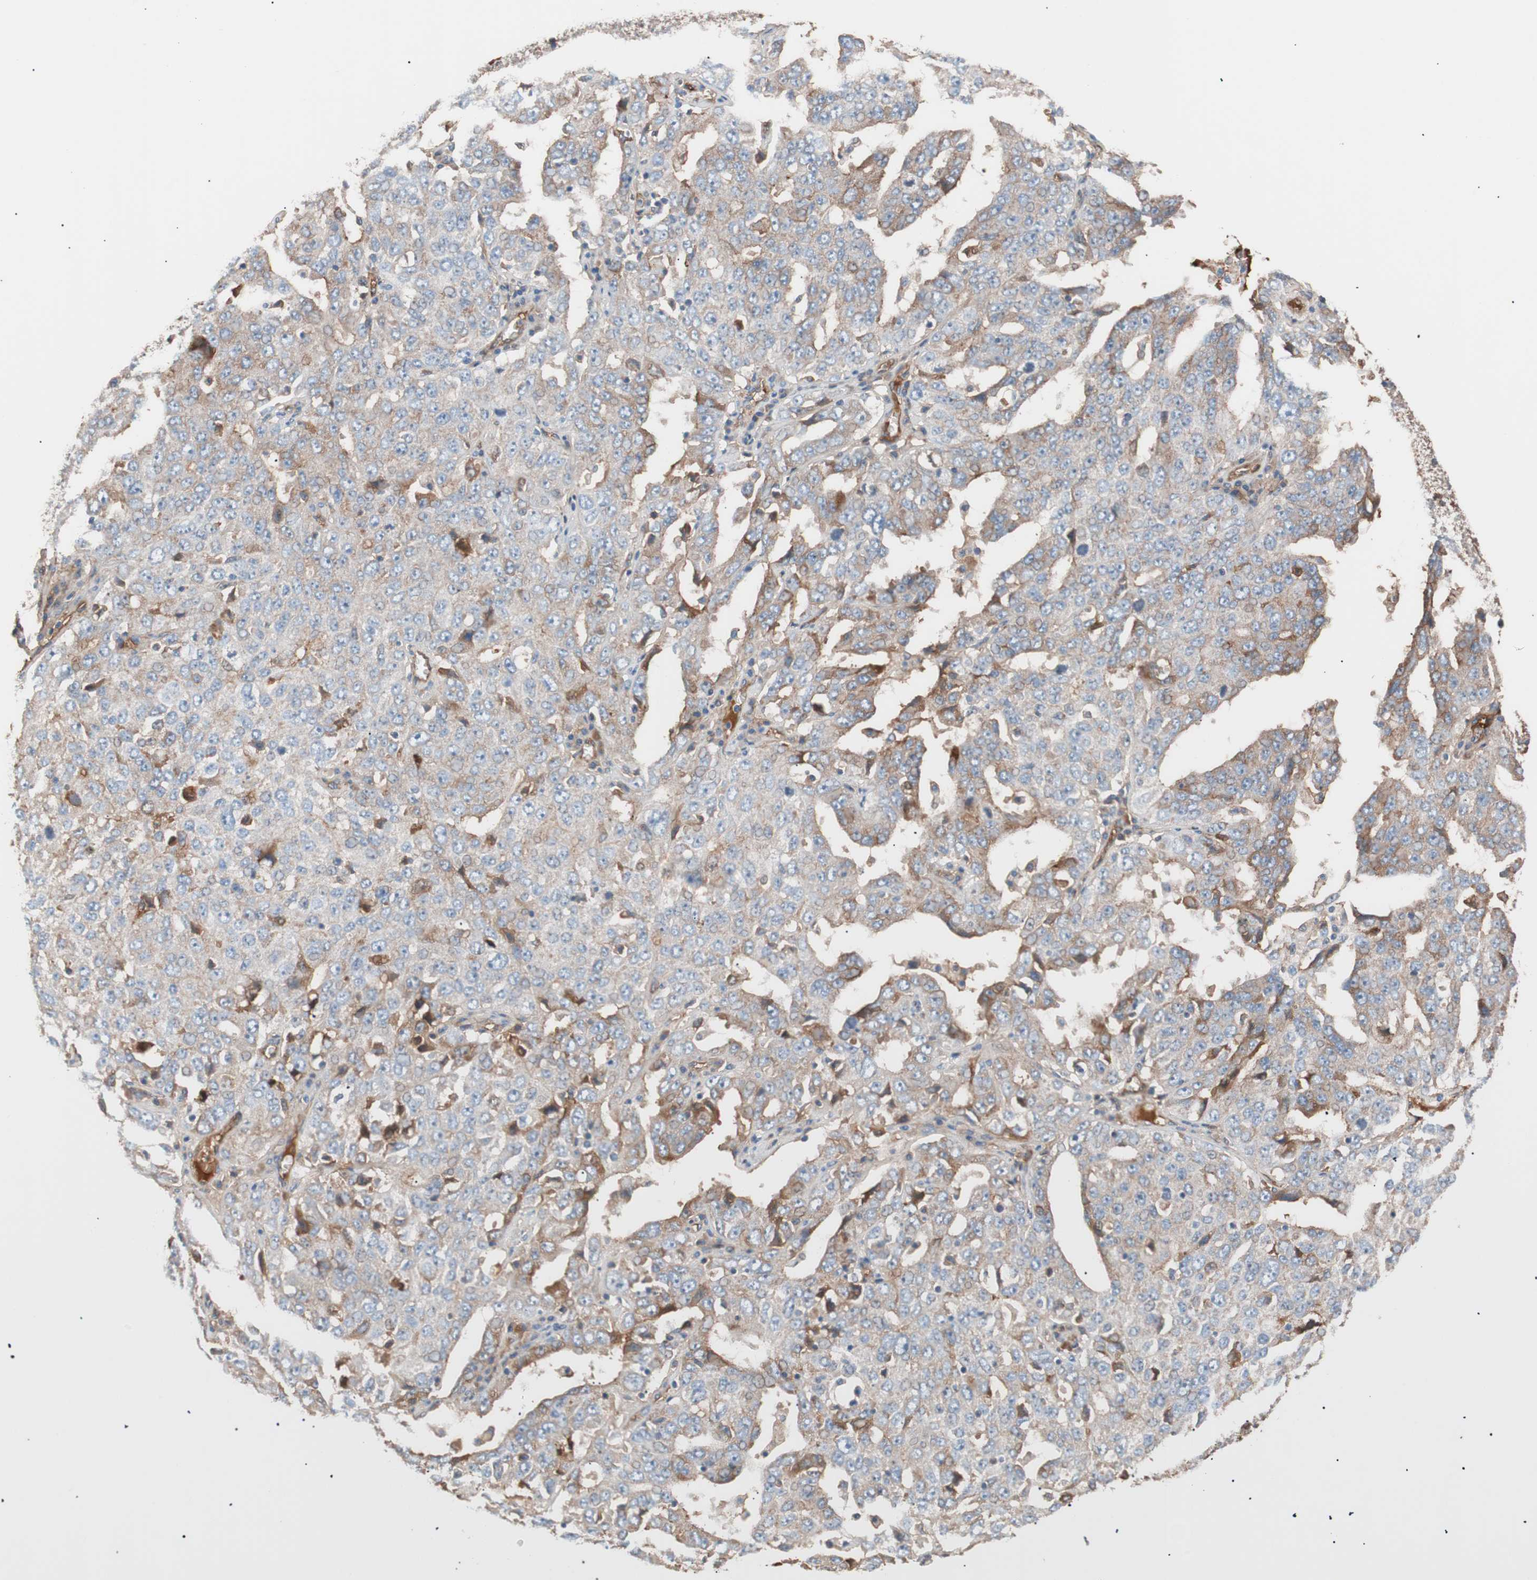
{"staining": {"intensity": "moderate", "quantity": "<25%", "location": "cytoplasmic/membranous"}, "tissue": "ovarian cancer", "cell_type": "Tumor cells", "image_type": "cancer", "snomed": [{"axis": "morphology", "description": "Carcinoma, endometroid"}, {"axis": "topography", "description": "Ovary"}], "caption": "Immunohistochemical staining of human ovarian cancer exhibits low levels of moderate cytoplasmic/membranous protein expression in about <25% of tumor cells. Using DAB (brown) and hematoxylin (blue) stains, captured at high magnification using brightfield microscopy.", "gene": "SPINT1", "patient": {"sex": "female", "age": 62}}